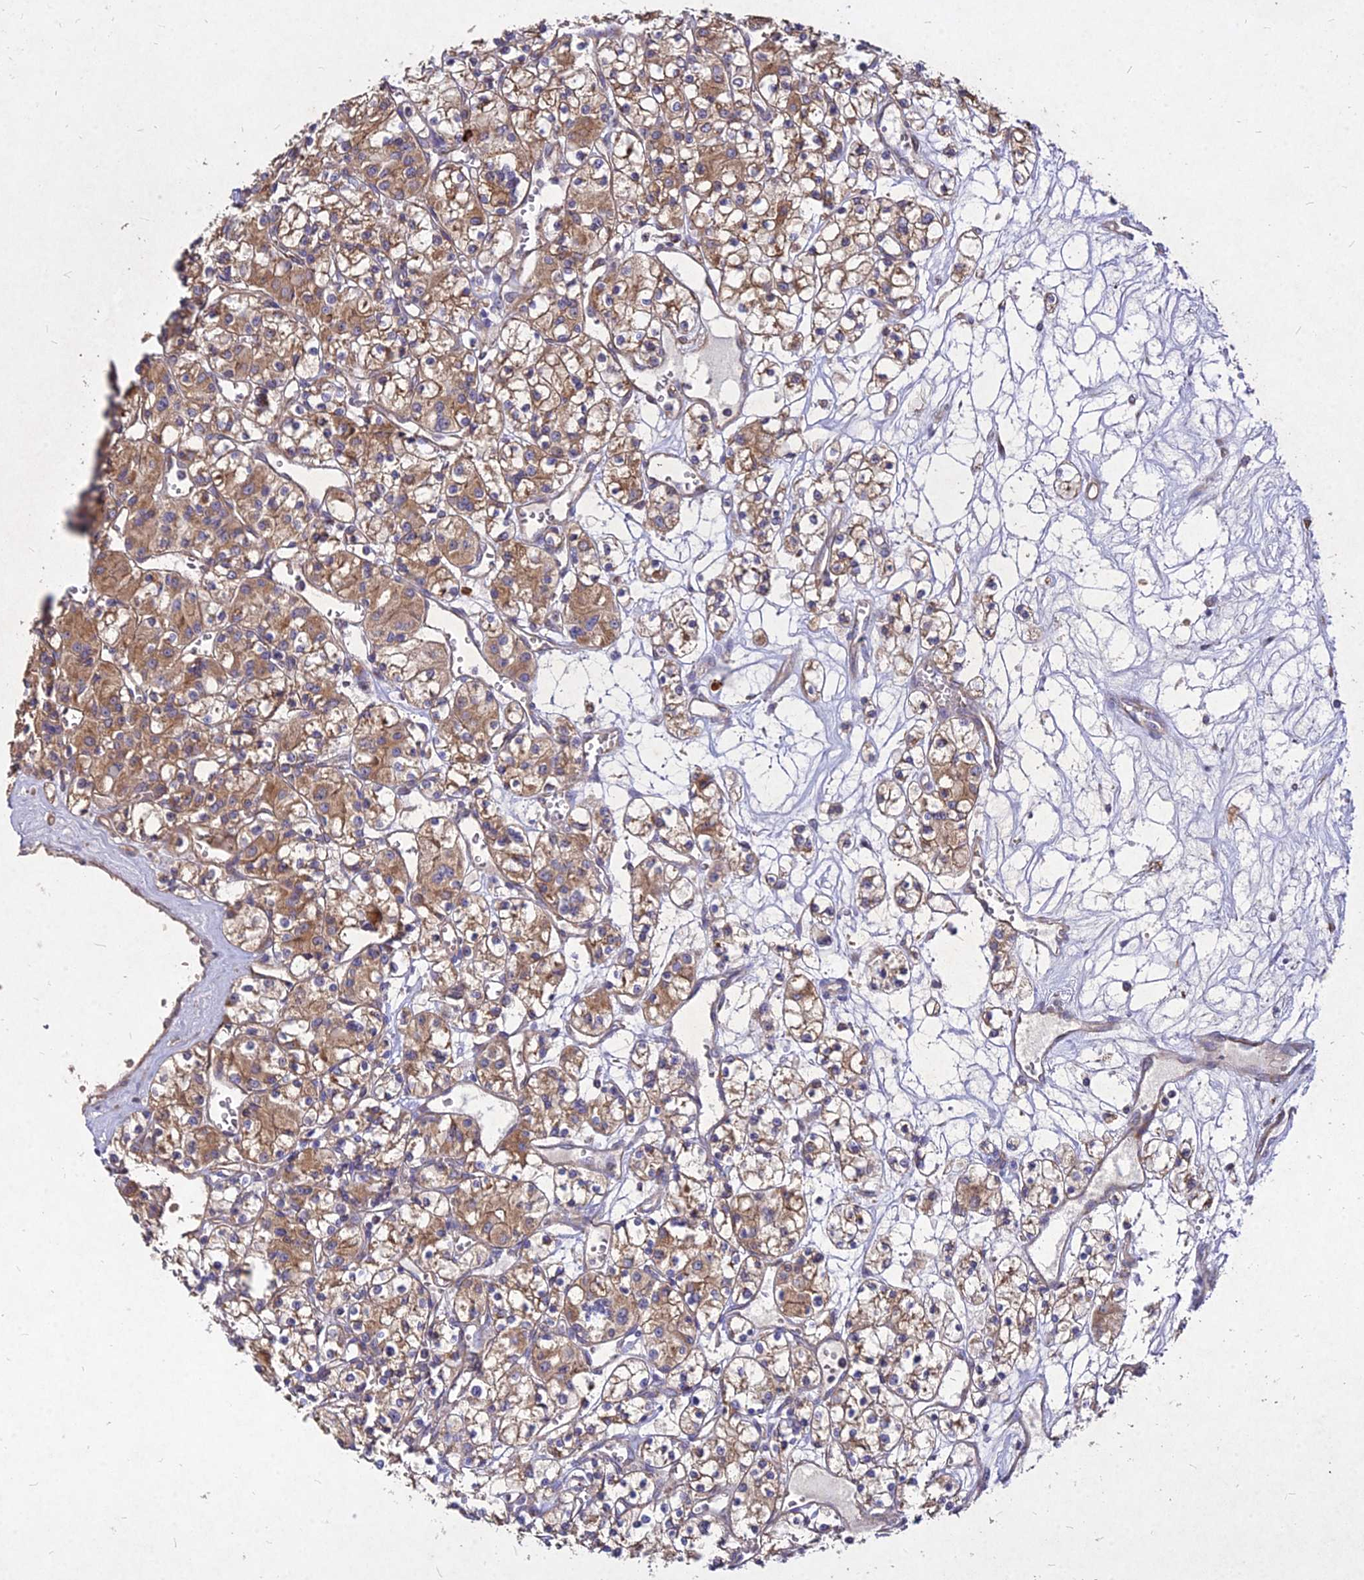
{"staining": {"intensity": "moderate", "quantity": ">75%", "location": "cytoplasmic/membranous"}, "tissue": "renal cancer", "cell_type": "Tumor cells", "image_type": "cancer", "snomed": [{"axis": "morphology", "description": "Adenocarcinoma, NOS"}, {"axis": "topography", "description": "Kidney"}], "caption": "Renal cancer (adenocarcinoma) stained with immunohistochemistry (IHC) reveals moderate cytoplasmic/membranous positivity in approximately >75% of tumor cells.", "gene": "SKA1", "patient": {"sex": "female", "age": 59}}